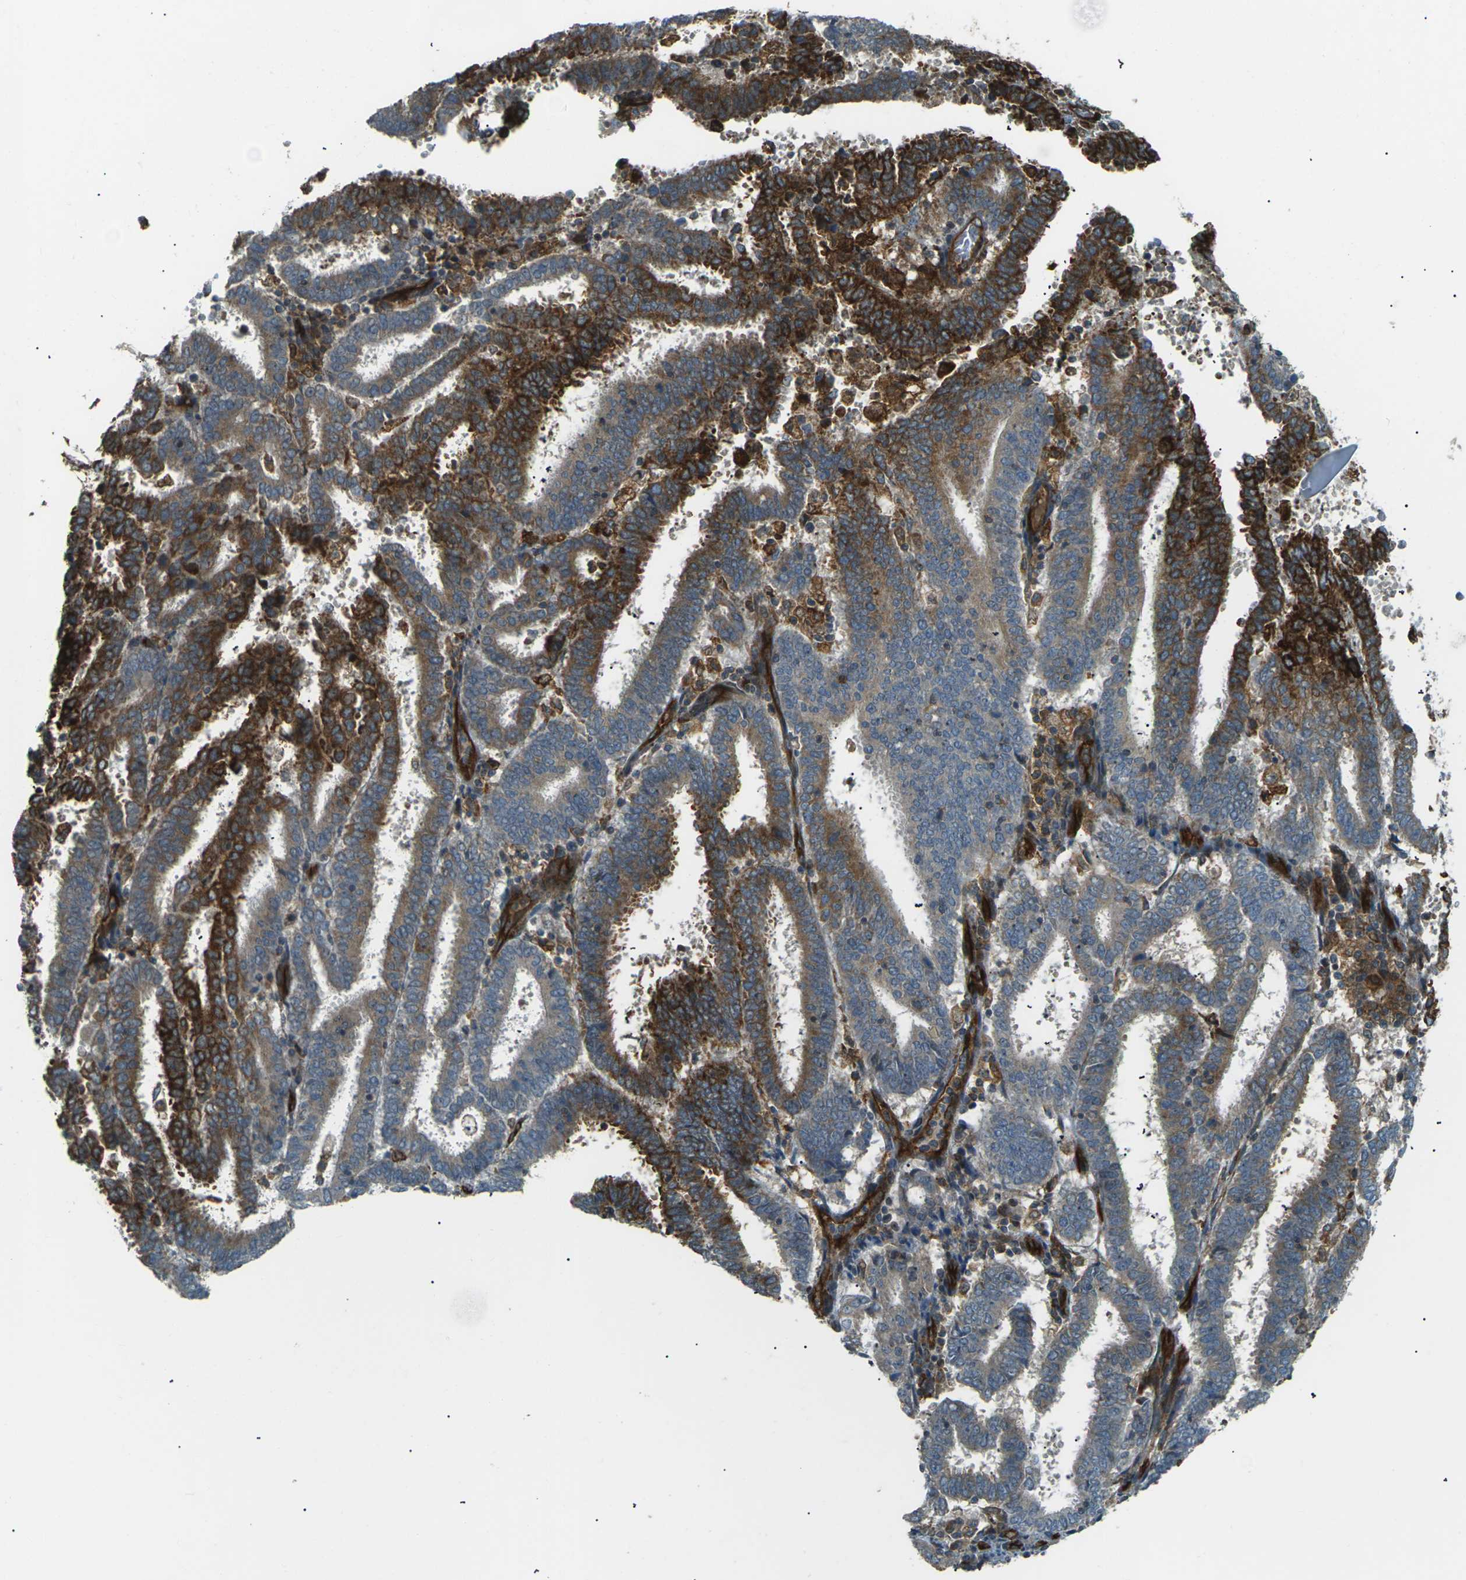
{"staining": {"intensity": "strong", "quantity": "25%-75%", "location": "cytoplasmic/membranous"}, "tissue": "endometrial cancer", "cell_type": "Tumor cells", "image_type": "cancer", "snomed": [{"axis": "morphology", "description": "Adenocarcinoma, NOS"}, {"axis": "topography", "description": "Uterus"}], "caption": "Endometrial cancer was stained to show a protein in brown. There is high levels of strong cytoplasmic/membranous positivity in approximately 25%-75% of tumor cells.", "gene": "S1PR1", "patient": {"sex": "female", "age": 83}}